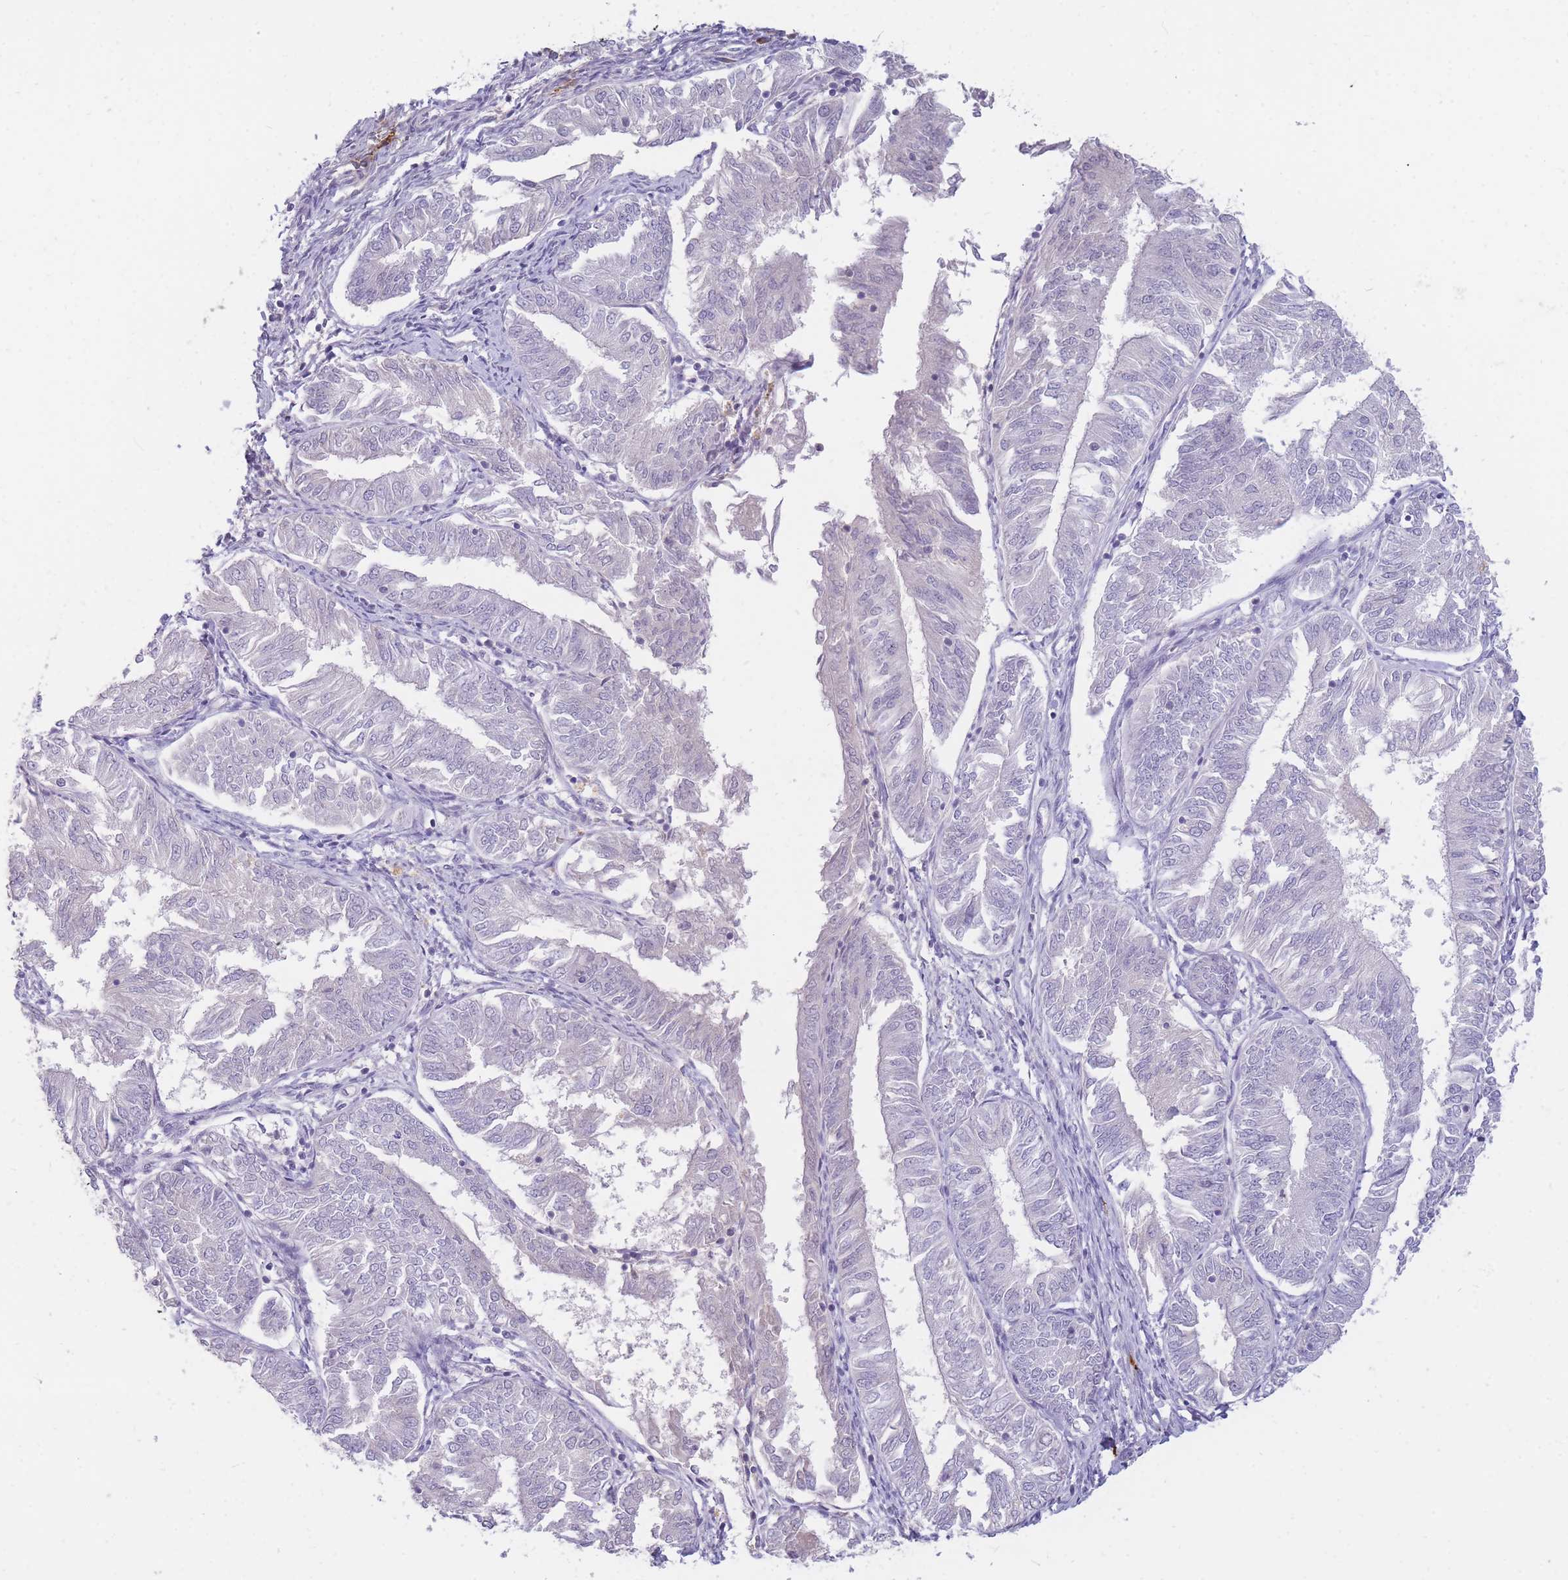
{"staining": {"intensity": "negative", "quantity": "none", "location": "none"}, "tissue": "endometrial cancer", "cell_type": "Tumor cells", "image_type": "cancer", "snomed": [{"axis": "morphology", "description": "Adenocarcinoma, NOS"}, {"axis": "topography", "description": "Endometrium"}], "caption": "A high-resolution micrograph shows immunohistochemistry staining of endometrial cancer, which exhibits no significant positivity in tumor cells.", "gene": "TPSD1", "patient": {"sex": "female", "age": 58}}